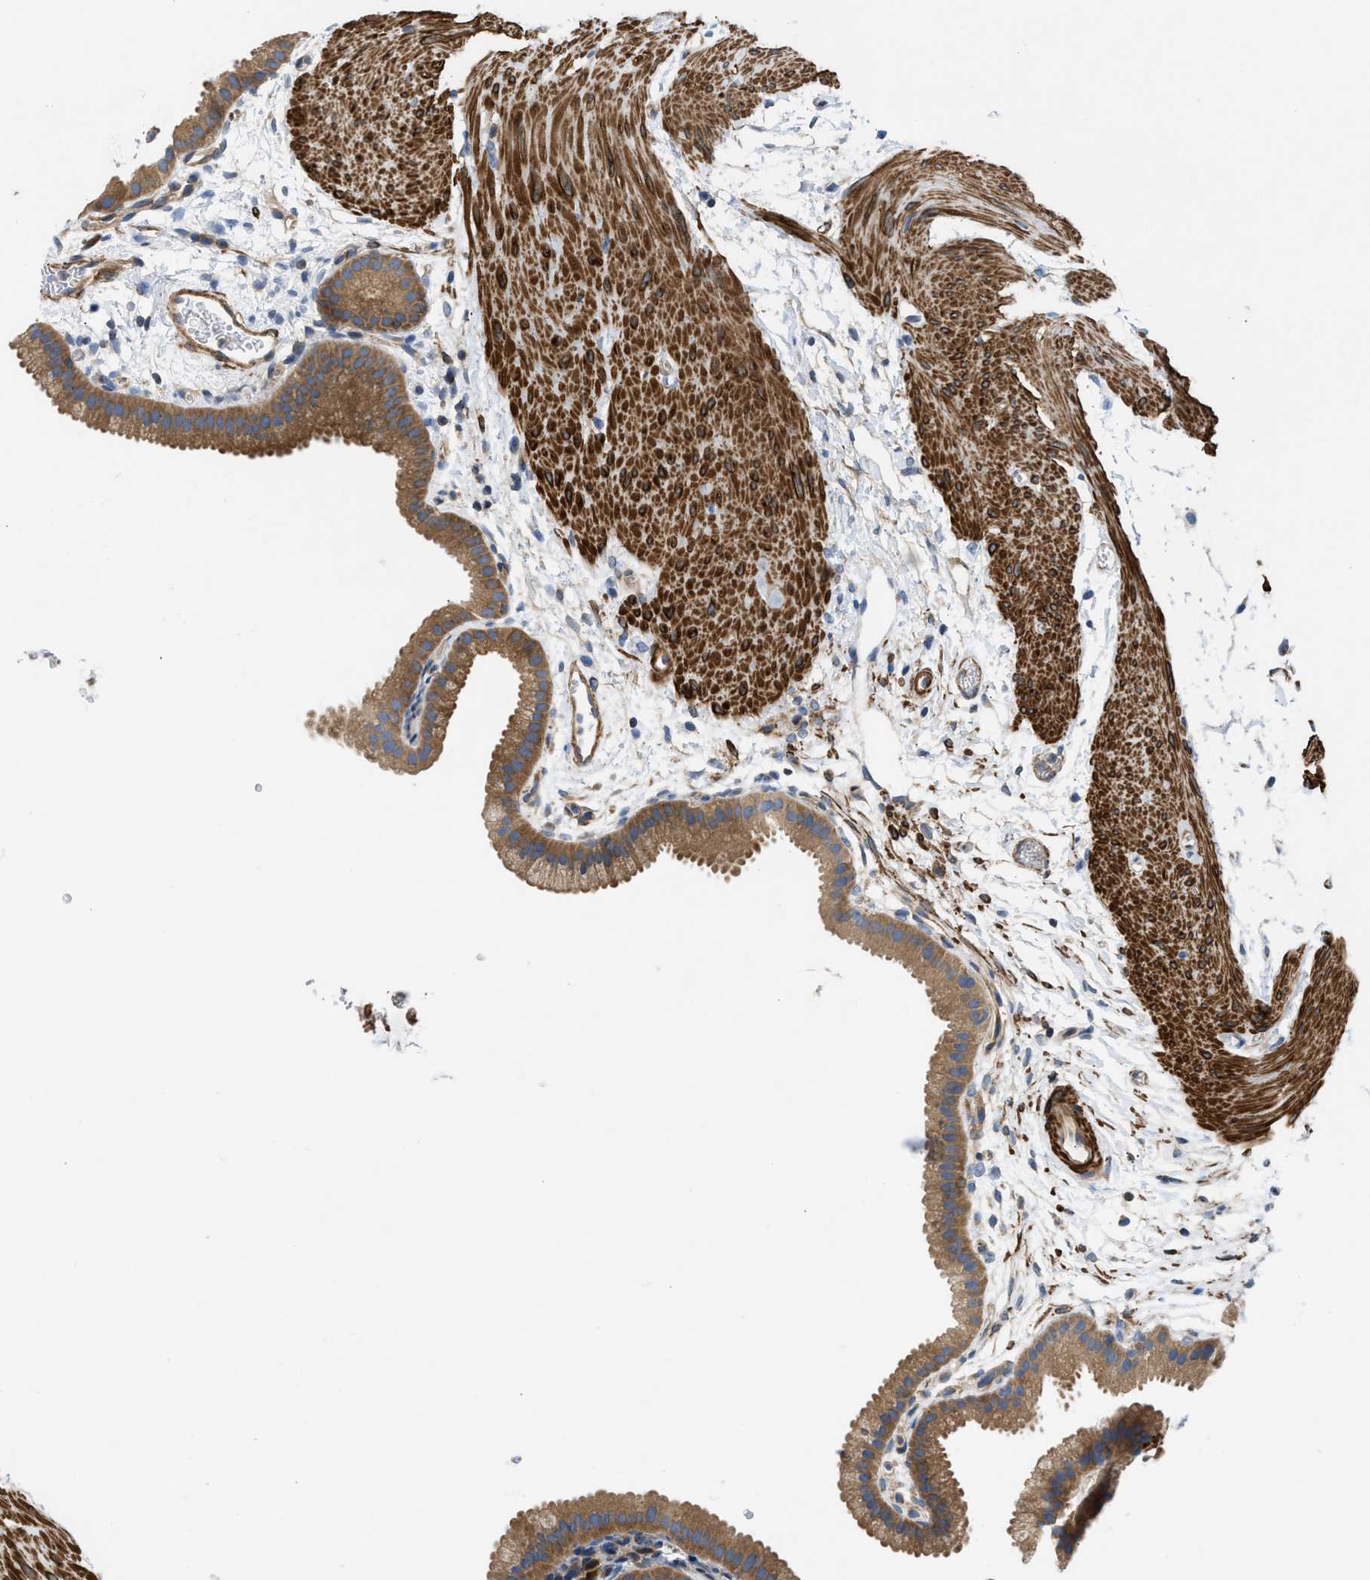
{"staining": {"intensity": "moderate", "quantity": ">75%", "location": "cytoplasmic/membranous"}, "tissue": "gallbladder", "cell_type": "Glandular cells", "image_type": "normal", "snomed": [{"axis": "morphology", "description": "Normal tissue, NOS"}, {"axis": "topography", "description": "Gallbladder"}], "caption": "An image of human gallbladder stained for a protein displays moderate cytoplasmic/membranous brown staining in glandular cells.", "gene": "CHKB", "patient": {"sex": "female", "age": 64}}